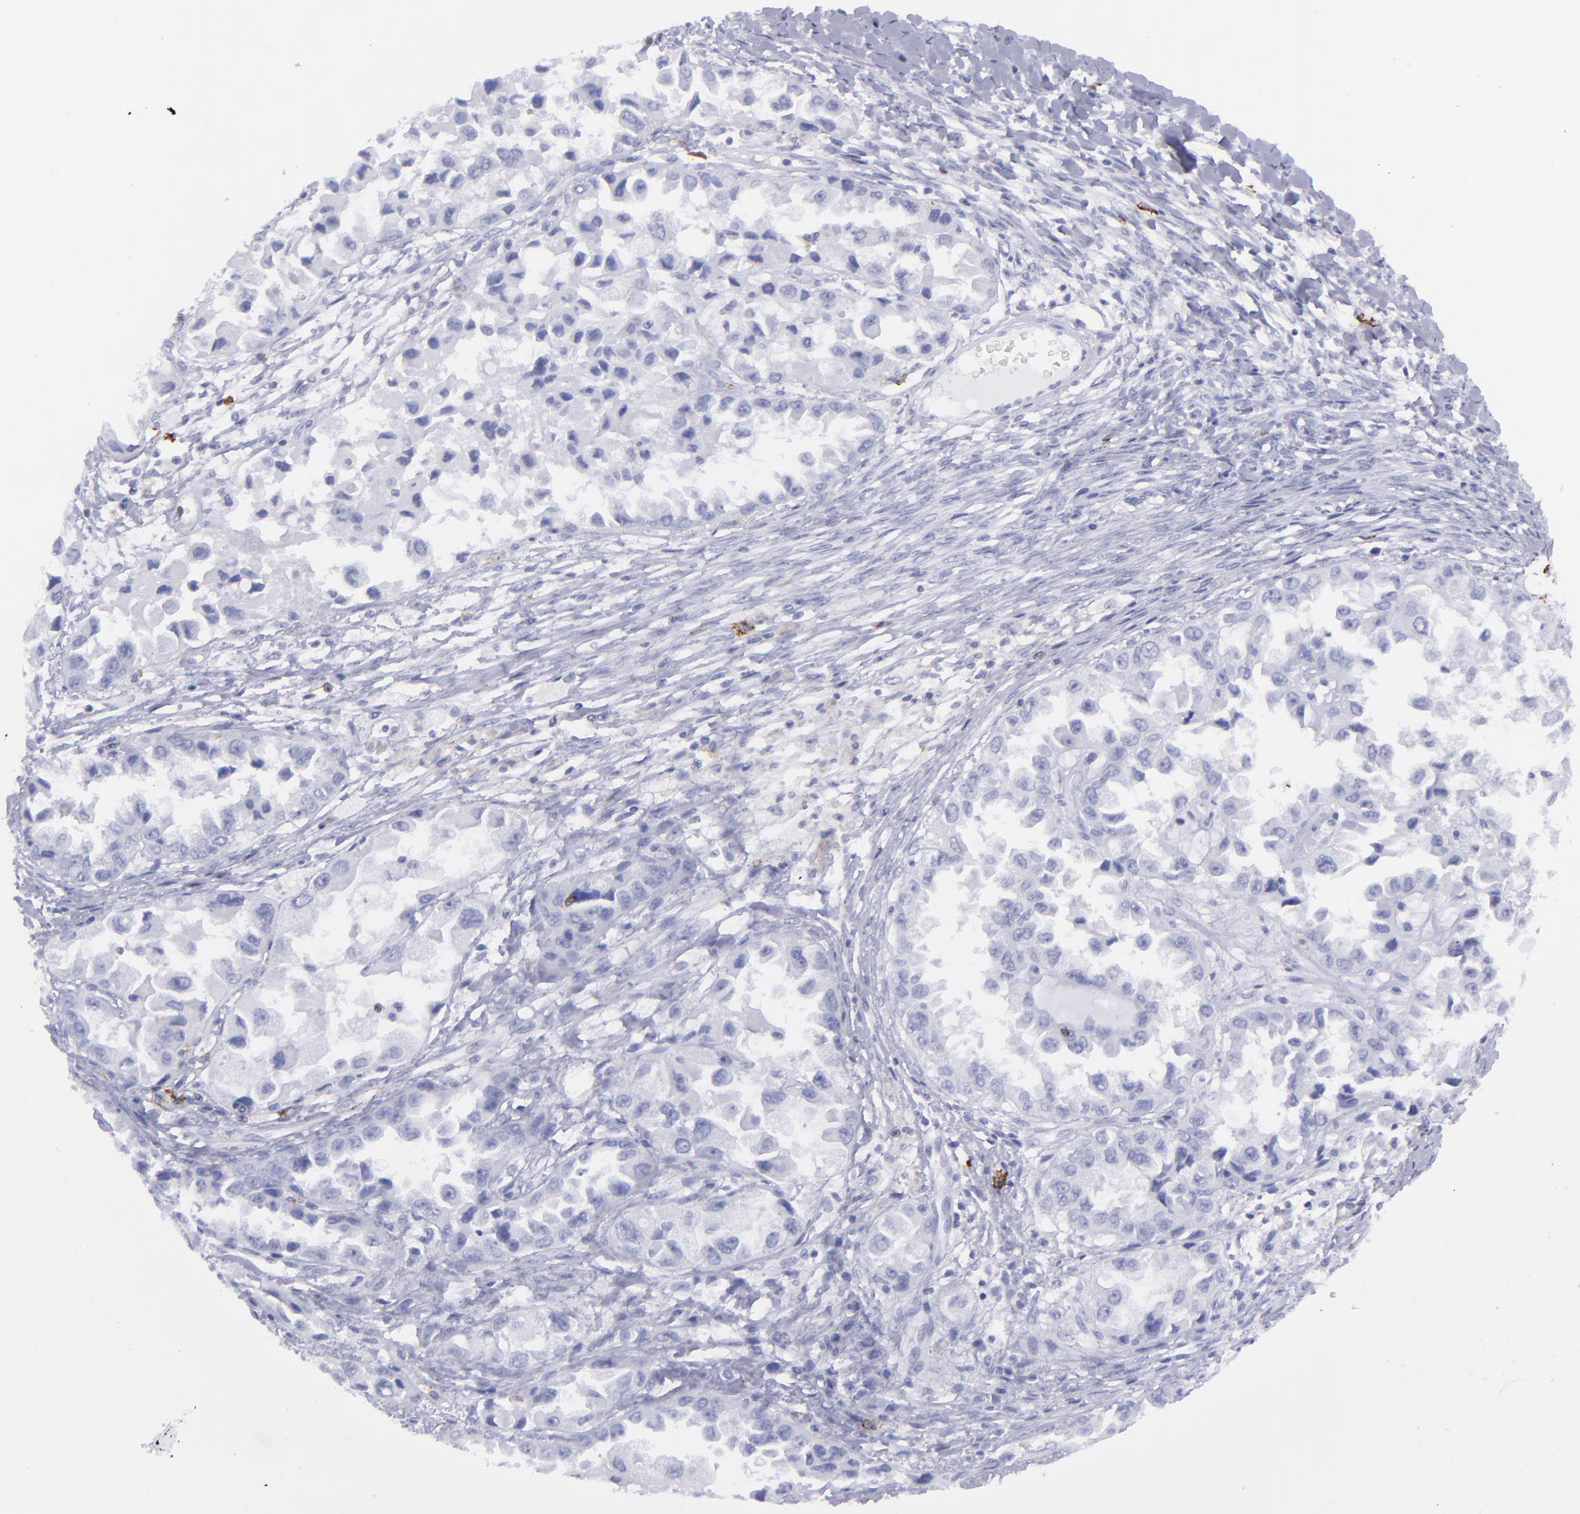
{"staining": {"intensity": "negative", "quantity": "none", "location": "none"}, "tissue": "ovarian cancer", "cell_type": "Tumor cells", "image_type": "cancer", "snomed": [{"axis": "morphology", "description": "Cystadenocarcinoma, serous, NOS"}, {"axis": "topography", "description": "Ovary"}], "caption": "Immunohistochemical staining of serous cystadenocarcinoma (ovarian) exhibits no significant positivity in tumor cells. (Brightfield microscopy of DAB IHC at high magnification).", "gene": "SELPLG", "patient": {"sex": "female", "age": 84}}